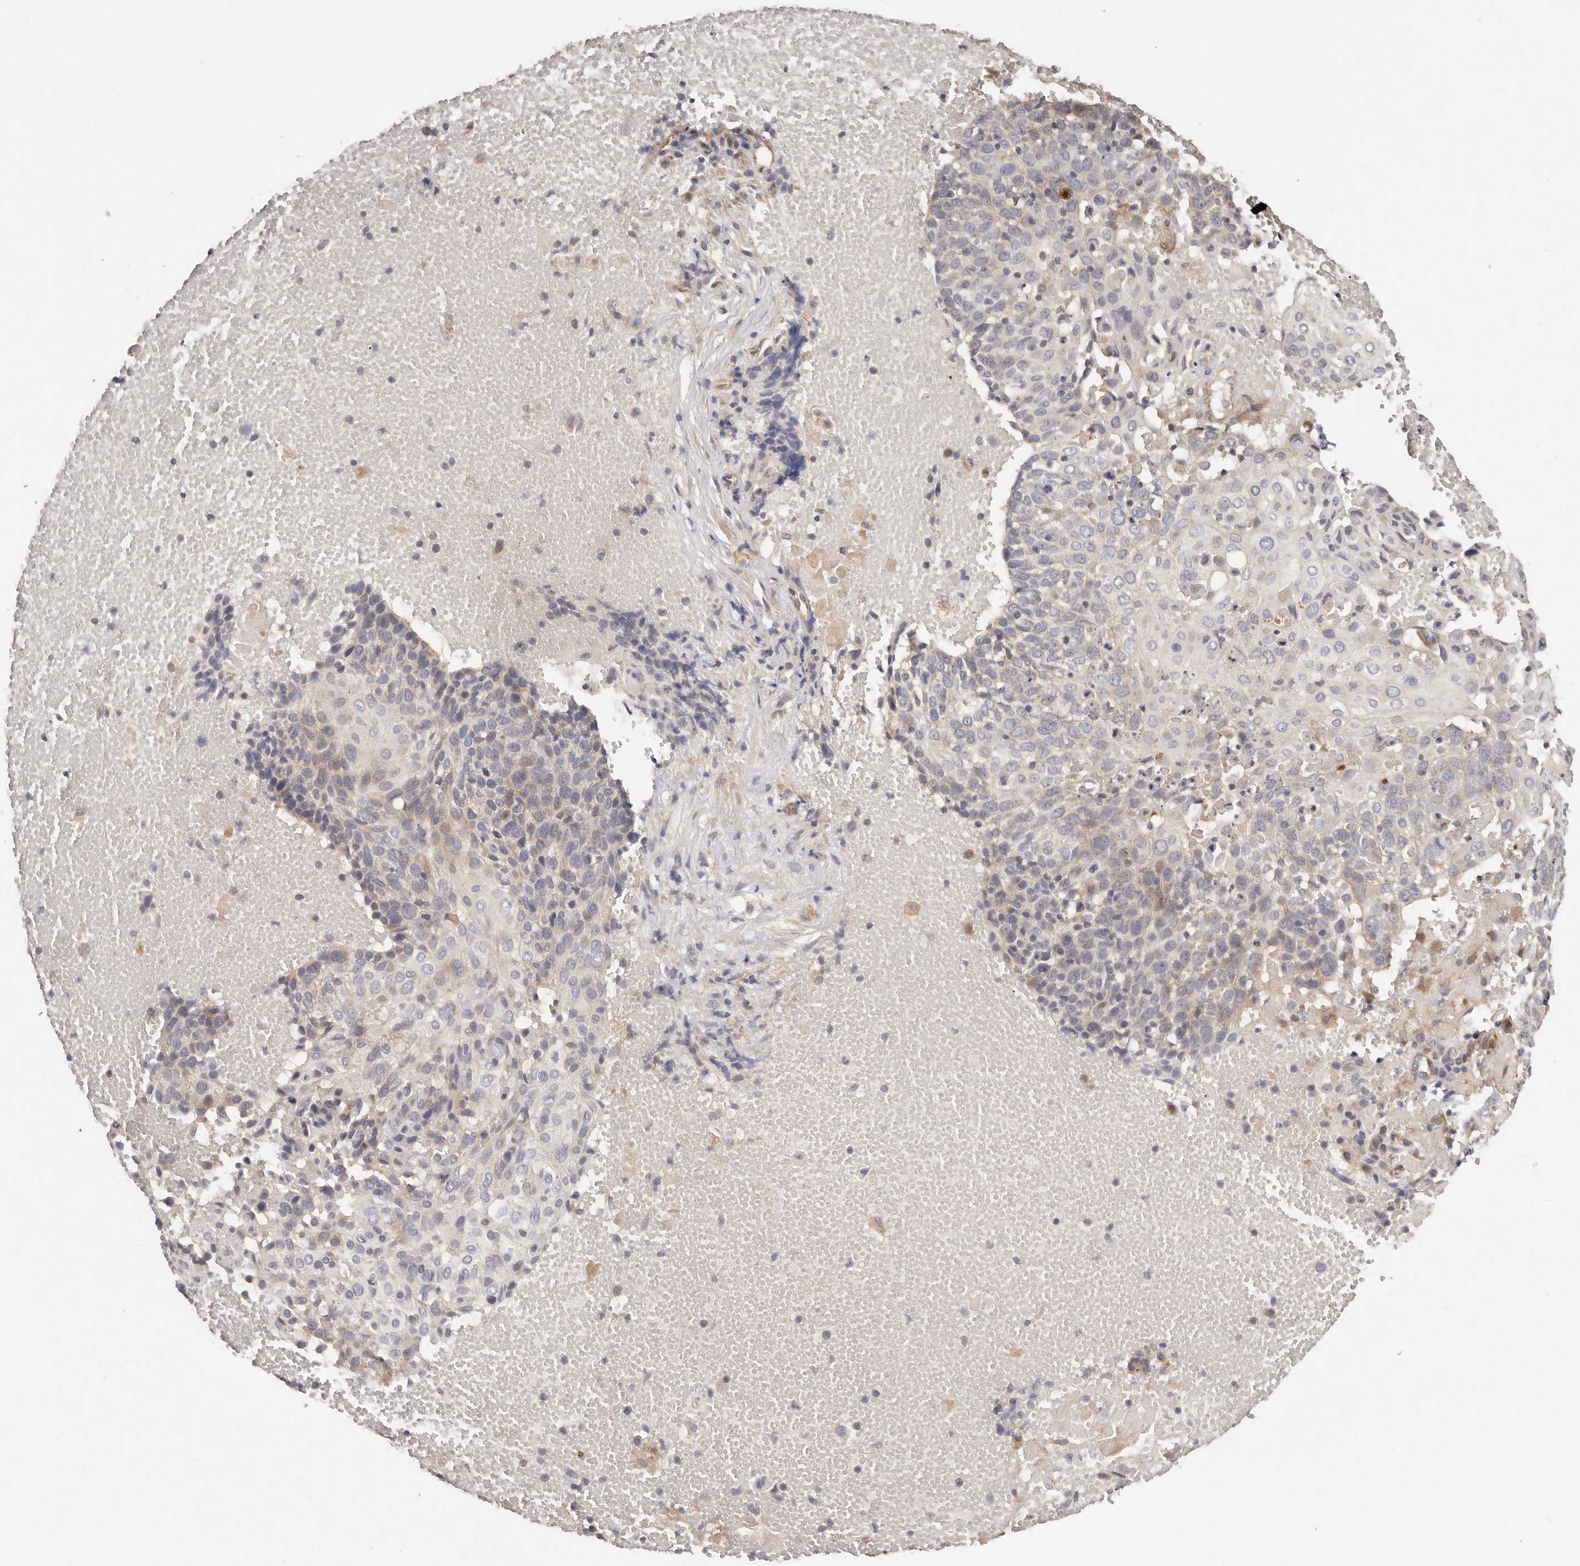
{"staining": {"intensity": "negative", "quantity": "none", "location": "none"}, "tissue": "cervical cancer", "cell_type": "Tumor cells", "image_type": "cancer", "snomed": [{"axis": "morphology", "description": "Squamous cell carcinoma, NOS"}, {"axis": "topography", "description": "Cervix"}], "caption": "A micrograph of human cervical cancer (squamous cell carcinoma) is negative for staining in tumor cells.", "gene": "THBS3", "patient": {"sex": "female", "age": 74}}